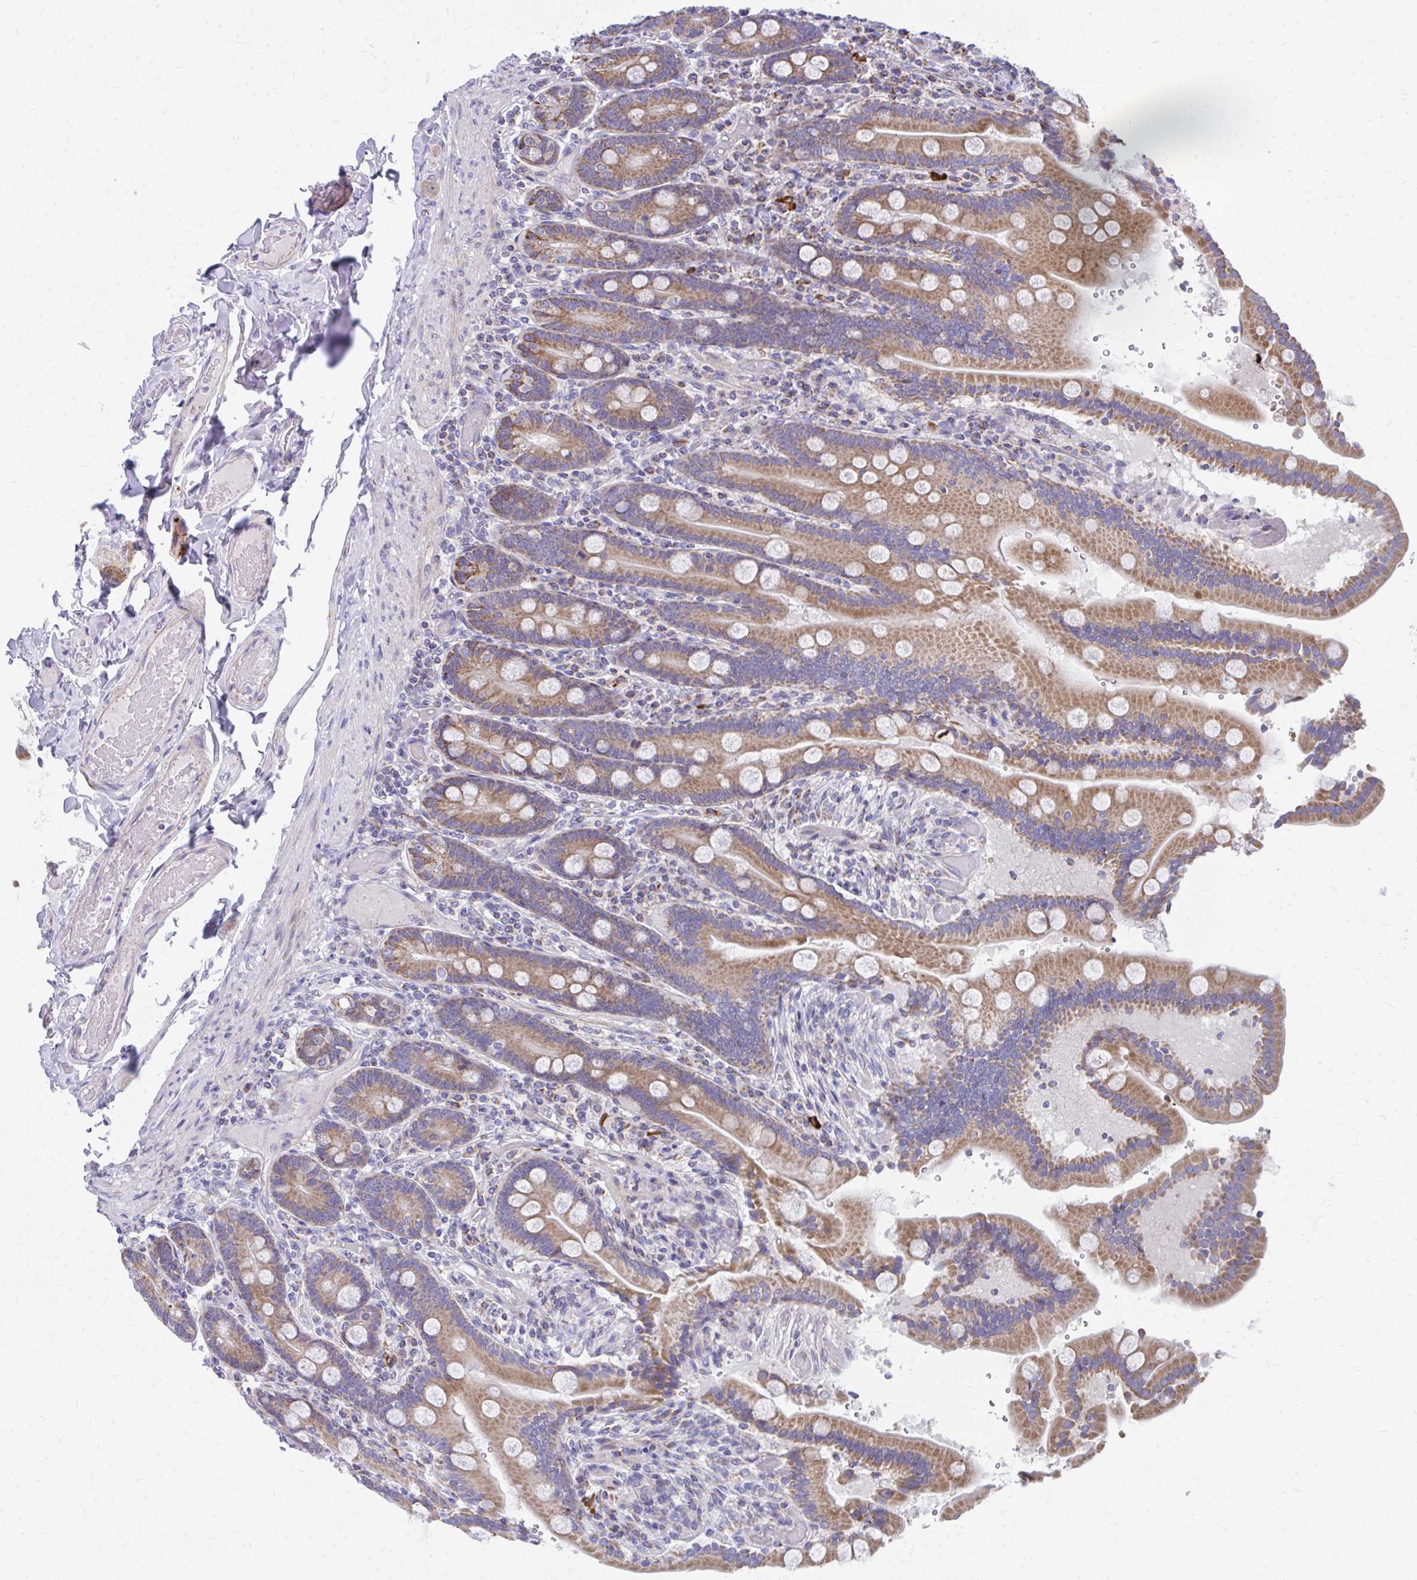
{"staining": {"intensity": "moderate", "quantity": ">75%", "location": "cytoplasmic/membranous"}, "tissue": "duodenum", "cell_type": "Glandular cells", "image_type": "normal", "snomed": [{"axis": "morphology", "description": "Normal tissue, NOS"}, {"axis": "topography", "description": "Duodenum"}], "caption": "Immunohistochemistry of normal human duodenum demonstrates medium levels of moderate cytoplasmic/membranous positivity in approximately >75% of glandular cells.", "gene": "IL37", "patient": {"sex": "female", "age": 62}}